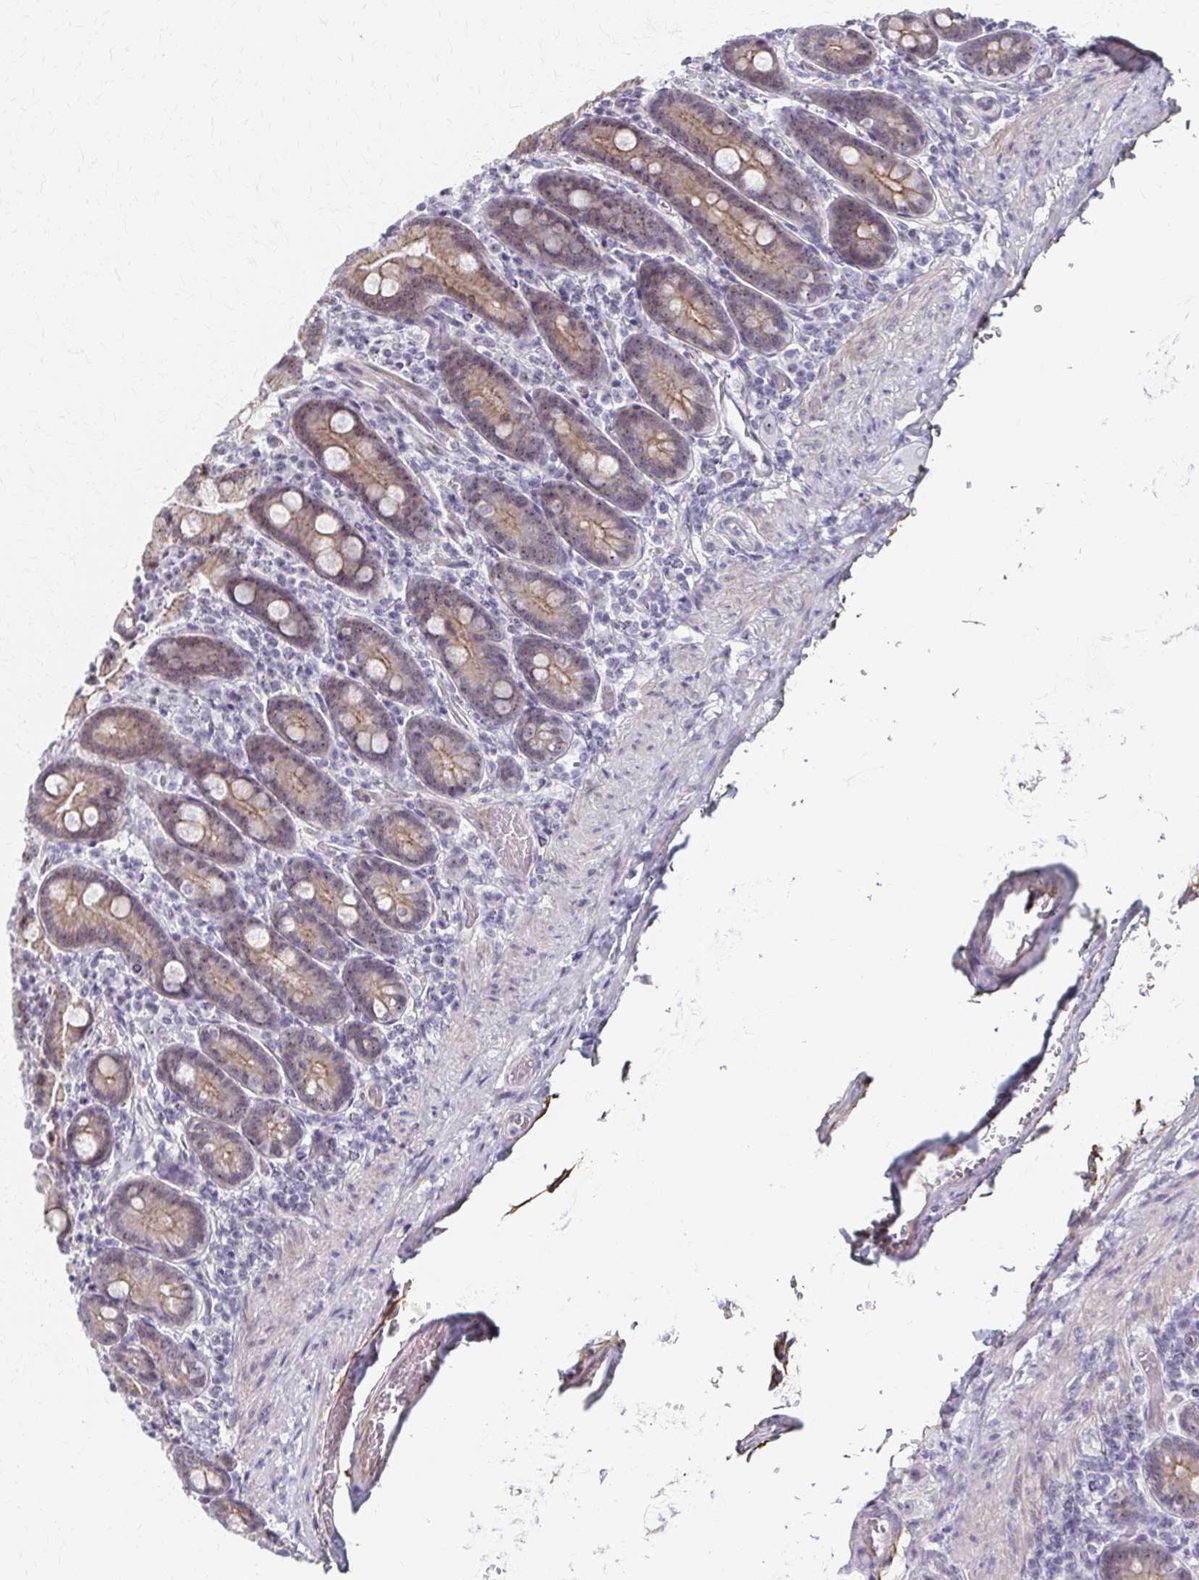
{"staining": {"intensity": "moderate", "quantity": "25%-75%", "location": "cytoplasmic/membranous,nuclear"}, "tissue": "duodenum", "cell_type": "Glandular cells", "image_type": "normal", "snomed": [{"axis": "morphology", "description": "Normal tissue, NOS"}, {"axis": "topography", "description": "Duodenum"}], "caption": "DAB (3,3'-diaminobenzidine) immunohistochemical staining of normal human duodenum displays moderate cytoplasmic/membranous,nuclear protein expression in approximately 25%-75% of glandular cells.", "gene": "PES1", "patient": {"sex": "female", "age": 62}}